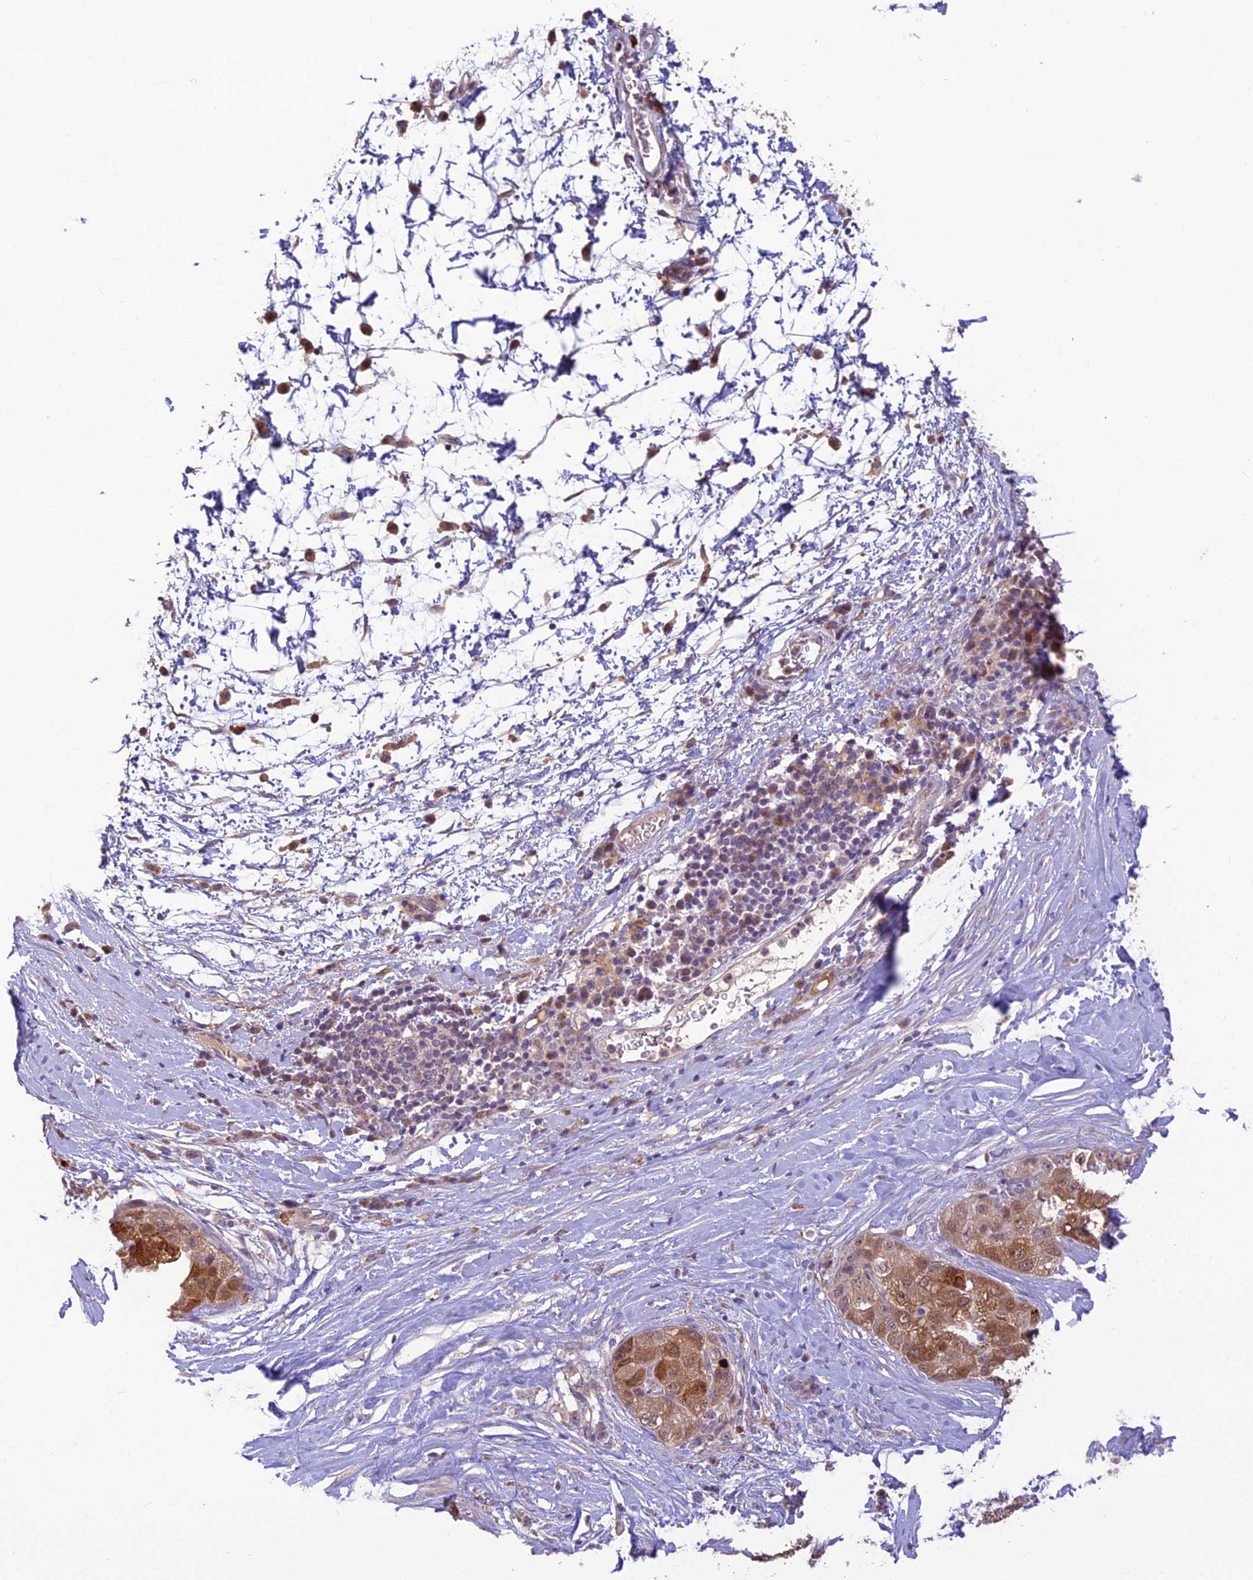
{"staining": {"intensity": "moderate", "quantity": ">75%", "location": "cytoplasmic/membranous,nuclear"}, "tissue": "liver cancer", "cell_type": "Tumor cells", "image_type": "cancer", "snomed": [{"axis": "morphology", "description": "Carcinoma, Hepatocellular, NOS"}, {"axis": "topography", "description": "Liver"}], "caption": "This micrograph exhibits immunohistochemistry (IHC) staining of human liver cancer (hepatocellular carcinoma), with medium moderate cytoplasmic/membranous and nuclear staining in approximately >75% of tumor cells.", "gene": "ASPDH", "patient": {"sex": "male", "age": 80}}